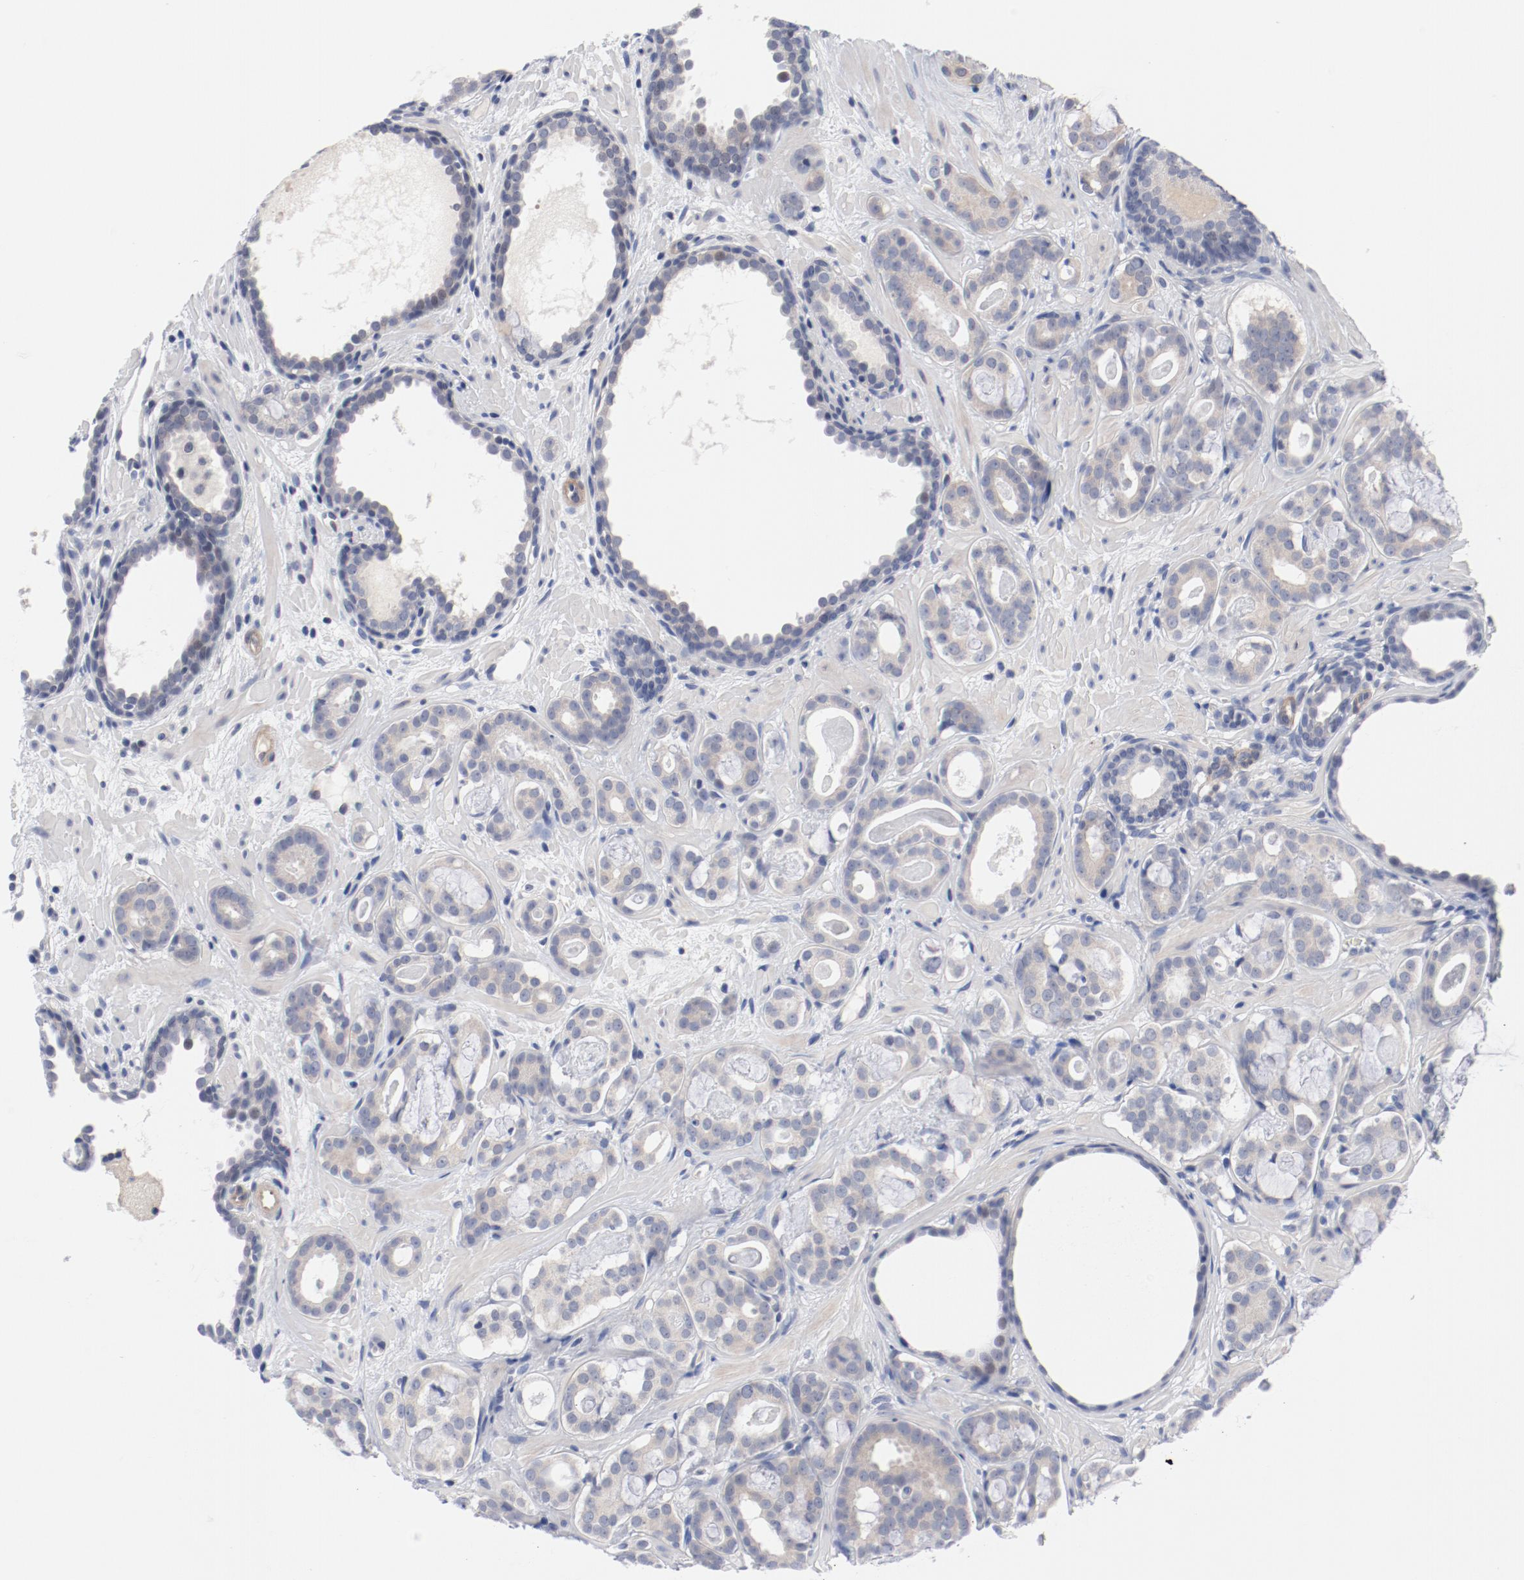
{"staining": {"intensity": "negative", "quantity": "none", "location": "none"}, "tissue": "prostate cancer", "cell_type": "Tumor cells", "image_type": "cancer", "snomed": [{"axis": "morphology", "description": "Adenocarcinoma, Low grade"}, {"axis": "topography", "description": "Prostate"}], "caption": "IHC photomicrograph of neoplastic tissue: low-grade adenocarcinoma (prostate) stained with DAB exhibits no significant protein positivity in tumor cells.", "gene": "KCNK13", "patient": {"sex": "male", "age": 57}}